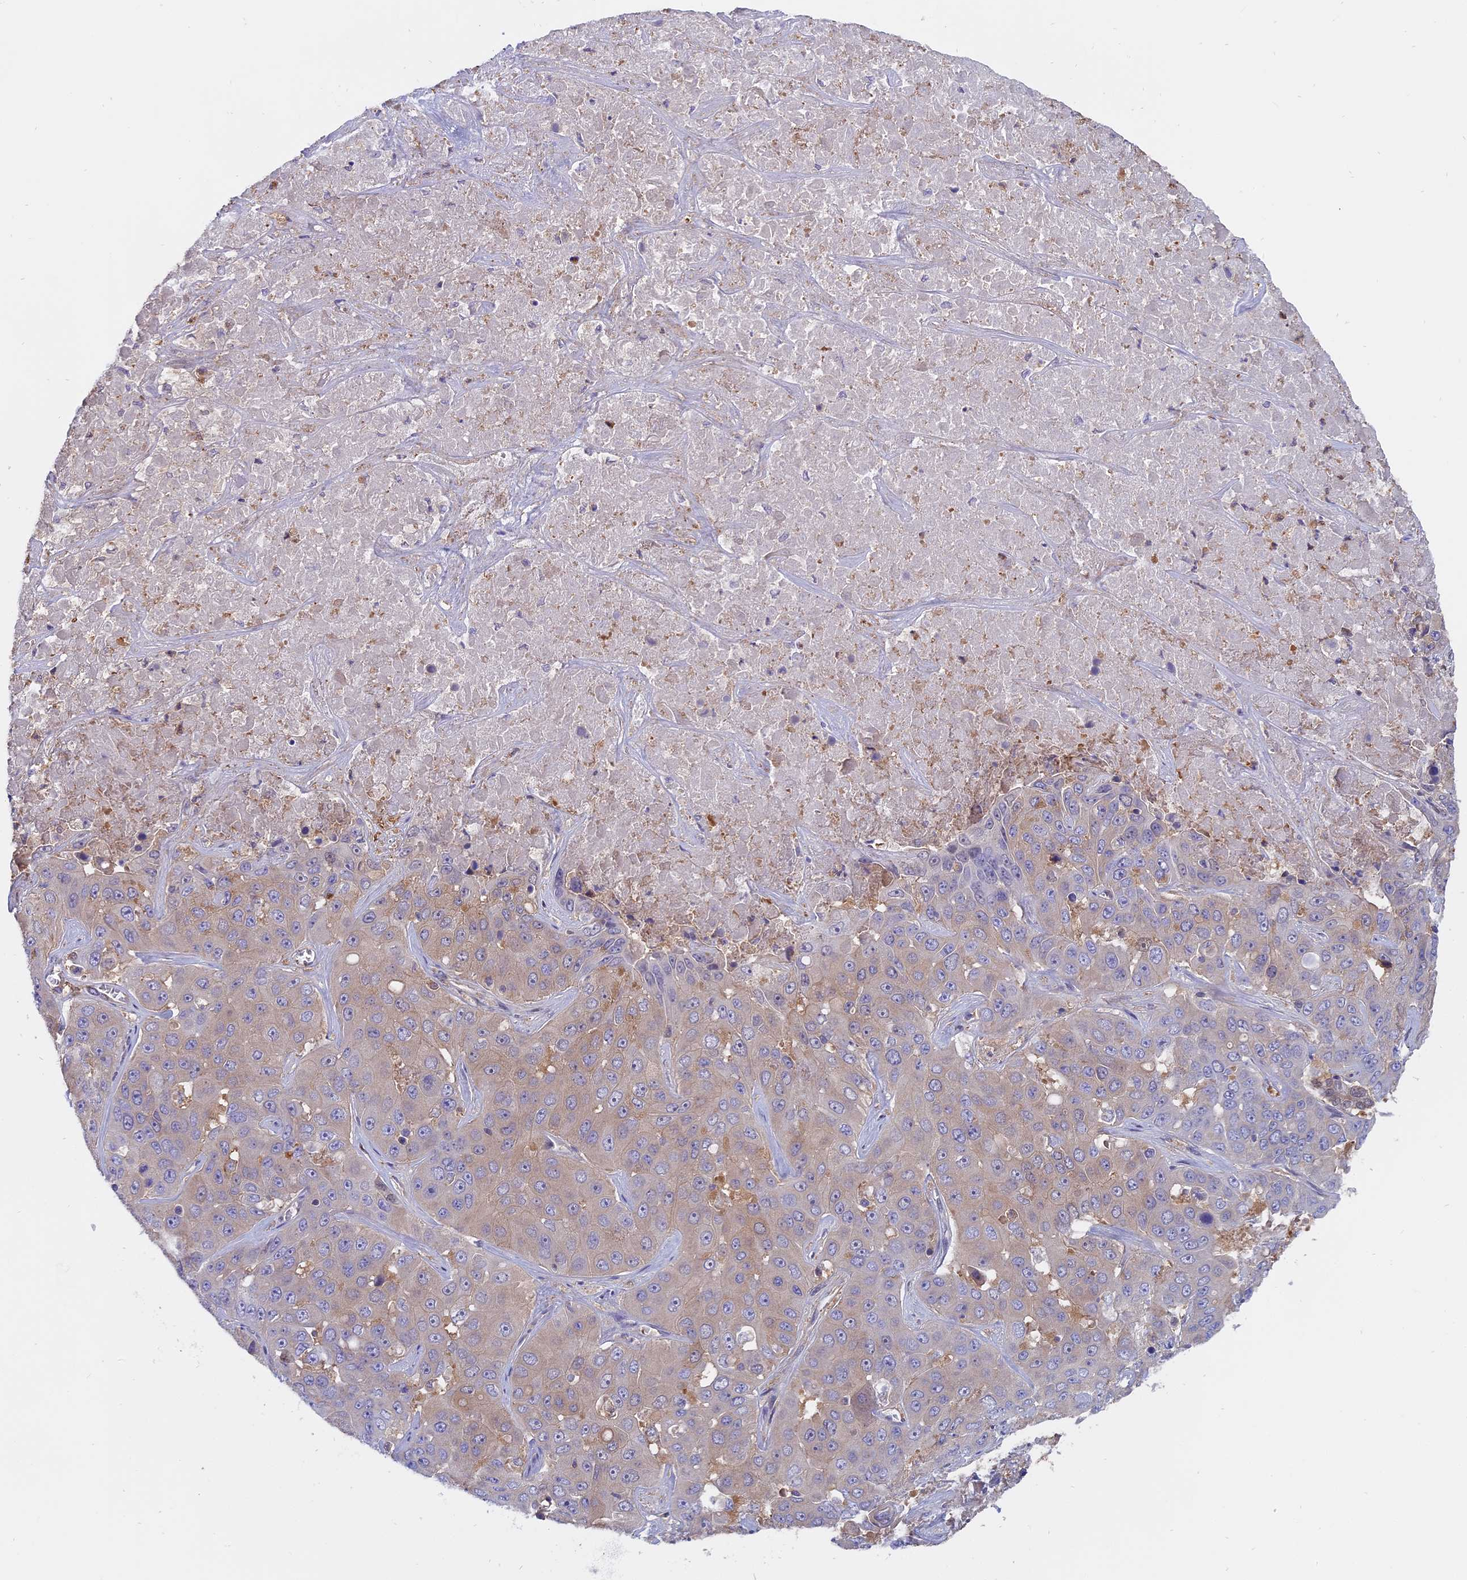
{"staining": {"intensity": "weak", "quantity": "<25%", "location": "cytoplasmic/membranous"}, "tissue": "liver cancer", "cell_type": "Tumor cells", "image_type": "cancer", "snomed": [{"axis": "morphology", "description": "Cholangiocarcinoma"}, {"axis": "topography", "description": "Liver"}], "caption": "DAB (3,3'-diaminobenzidine) immunohistochemical staining of human liver cancer (cholangiocarcinoma) displays no significant positivity in tumor cells.", "gene": "FAM118B", "patient": {"sex": "female", "age": 52}}